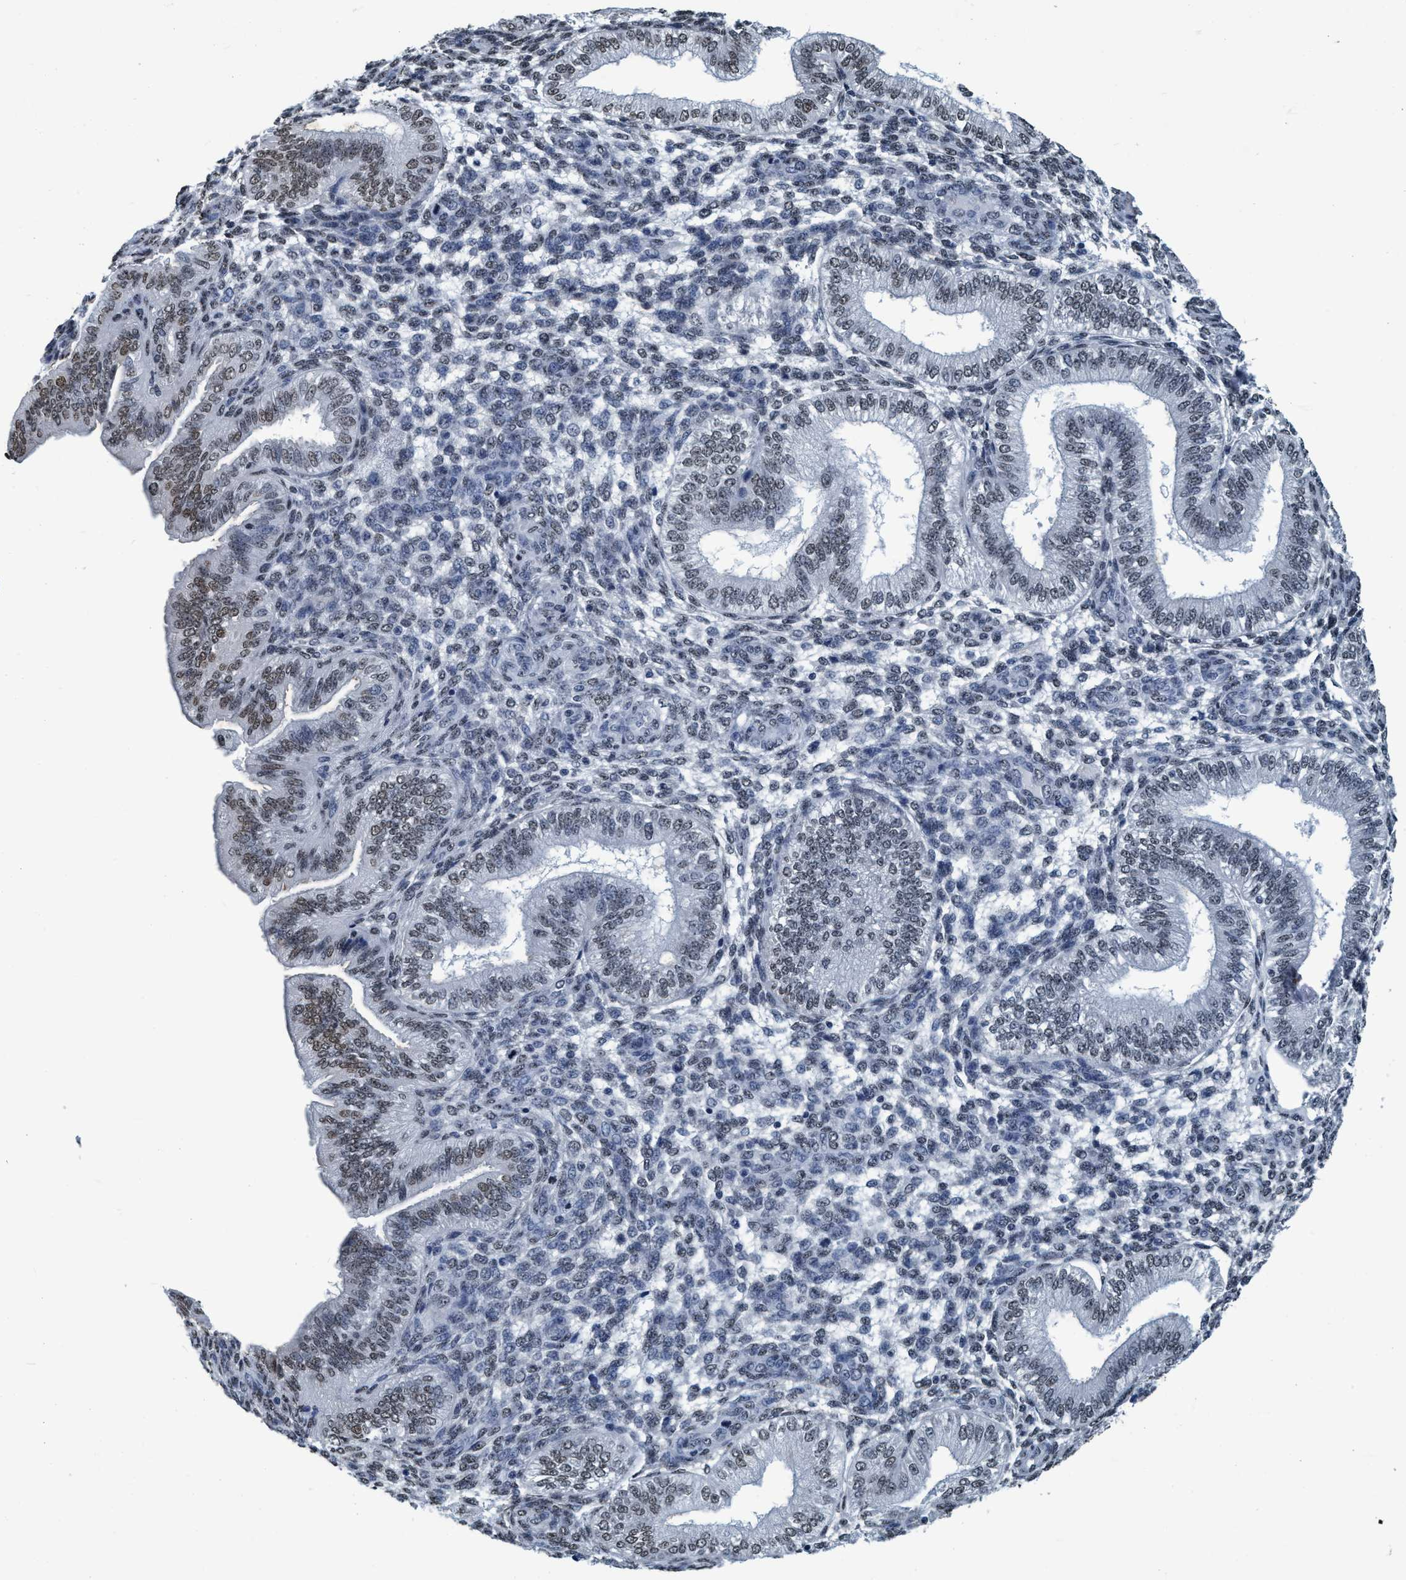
{"staining": {"intensity": "weak", "quantity": "25%-75%", "location": "nuclear"}, "tissue": "endometrium", "cell_type": "Cells in endometrial stroma", "image_type": "normal", "snomed": [{"axis": "morphology", "description": "Normal tissue, NOS"}, {"axis": "topography", "description": "Endometrium"}], "caption": "IHC of unremarkable endometrium shows low levels of weak nuclear positivity in approximately 25%-75% of cells in endometrial stroma.", "gene": "CCNE2", "patient": {"sex": "female", "age": 39}}